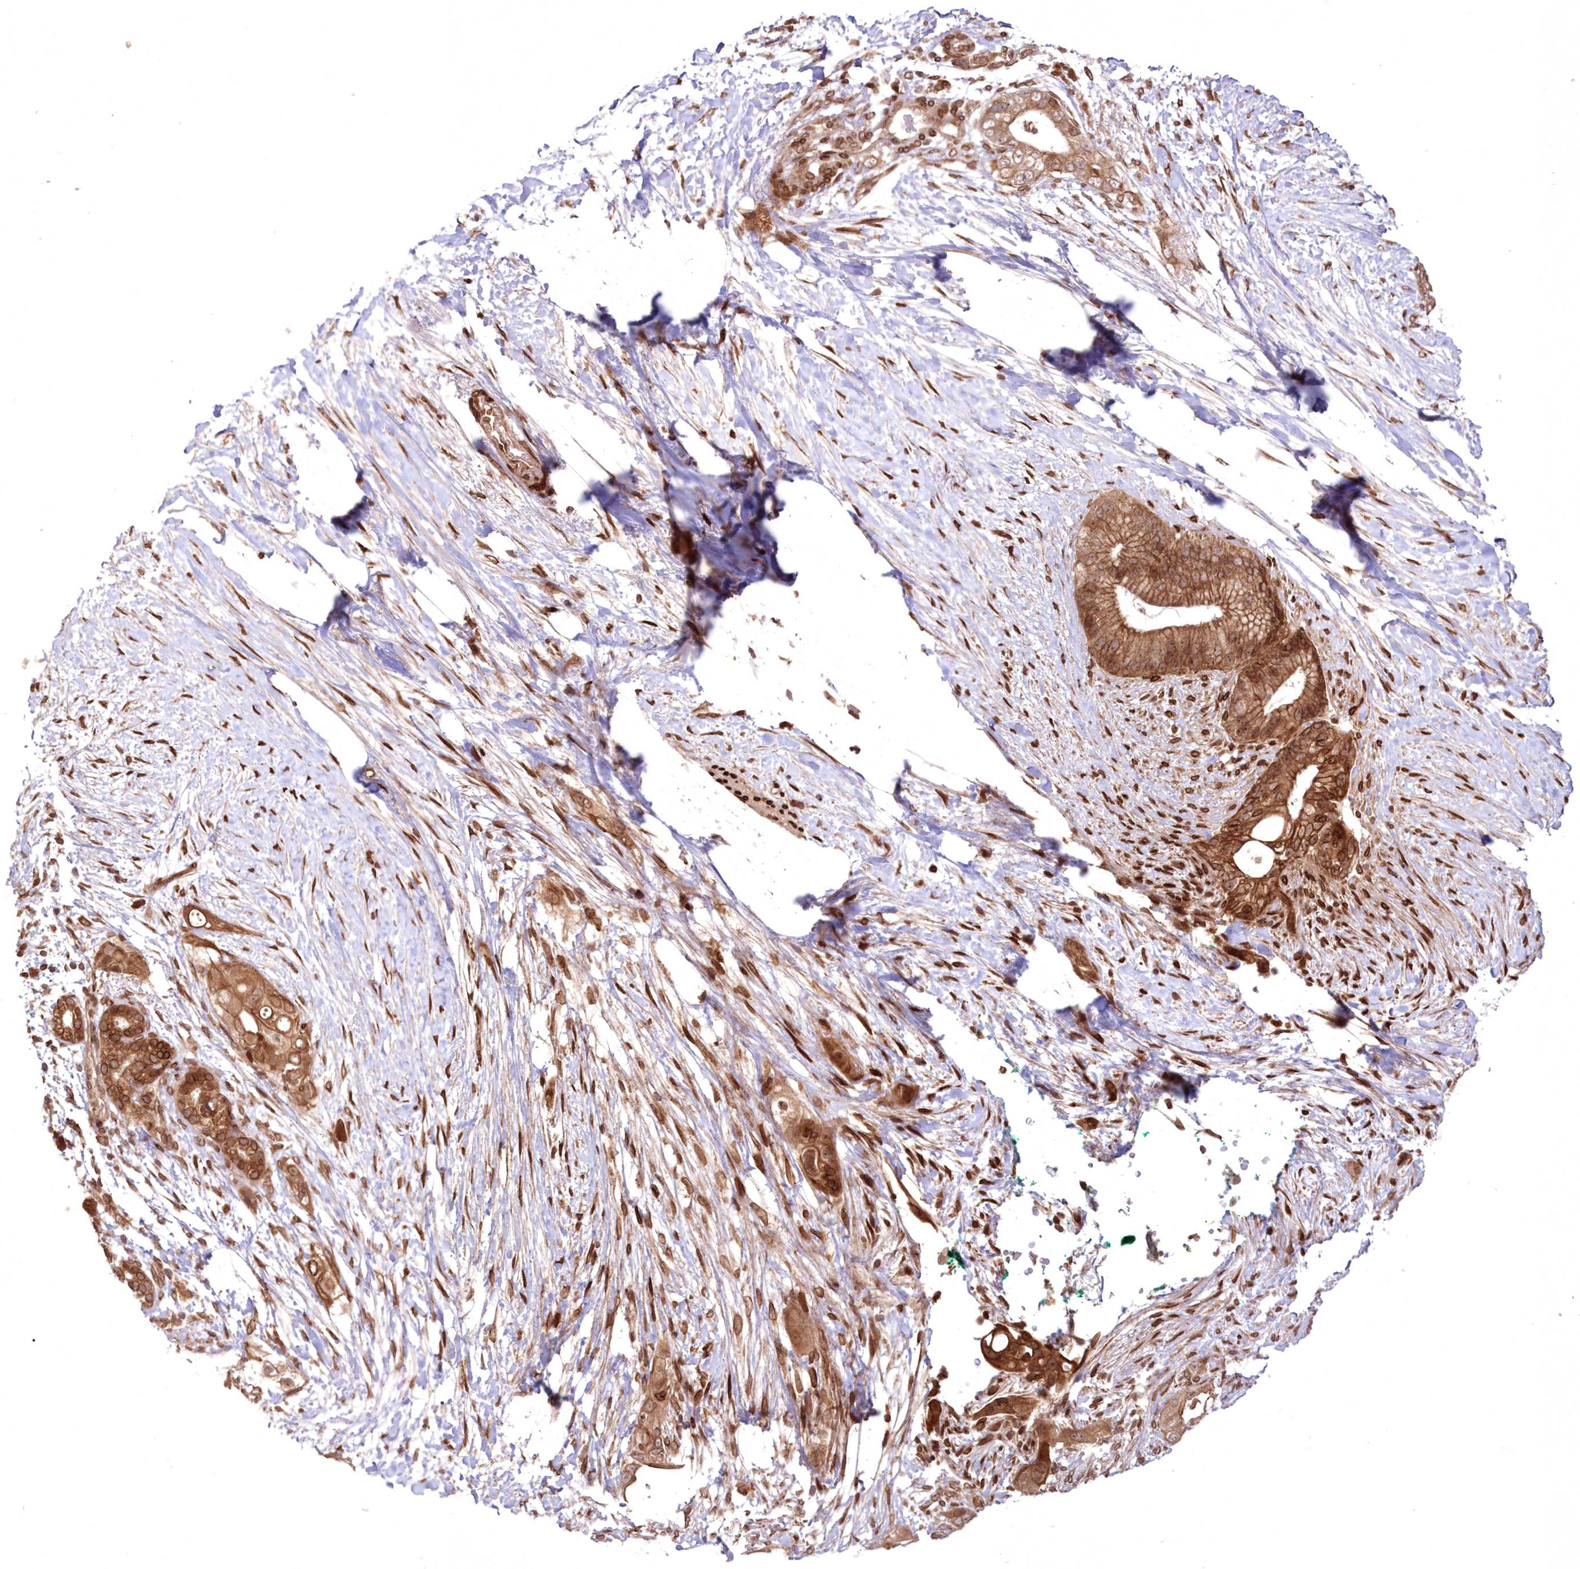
{"staining": {"intensity": "moderate", "quantity": ">75%", "location": "cytoplasmic/membranous"}, "tissue": "pancreatic cancer", "cell_type": "Tumor cells", "image_type": "cancer", "snomed": [{"axis": "morphology", "description": "Adenocarcinoma, NOS"}, {"axis": "topography", "description": "Pancreas"}], "caption": "Approximately >75% of tumor cells in pancreatic adenocarcinoma demonstrate moderate cytoplasmic/membranous protein staining as visualized by brown immunohistochemical staining.", "gene": "DNAJC27", "patient": {"sex": "male", "age": 53}}